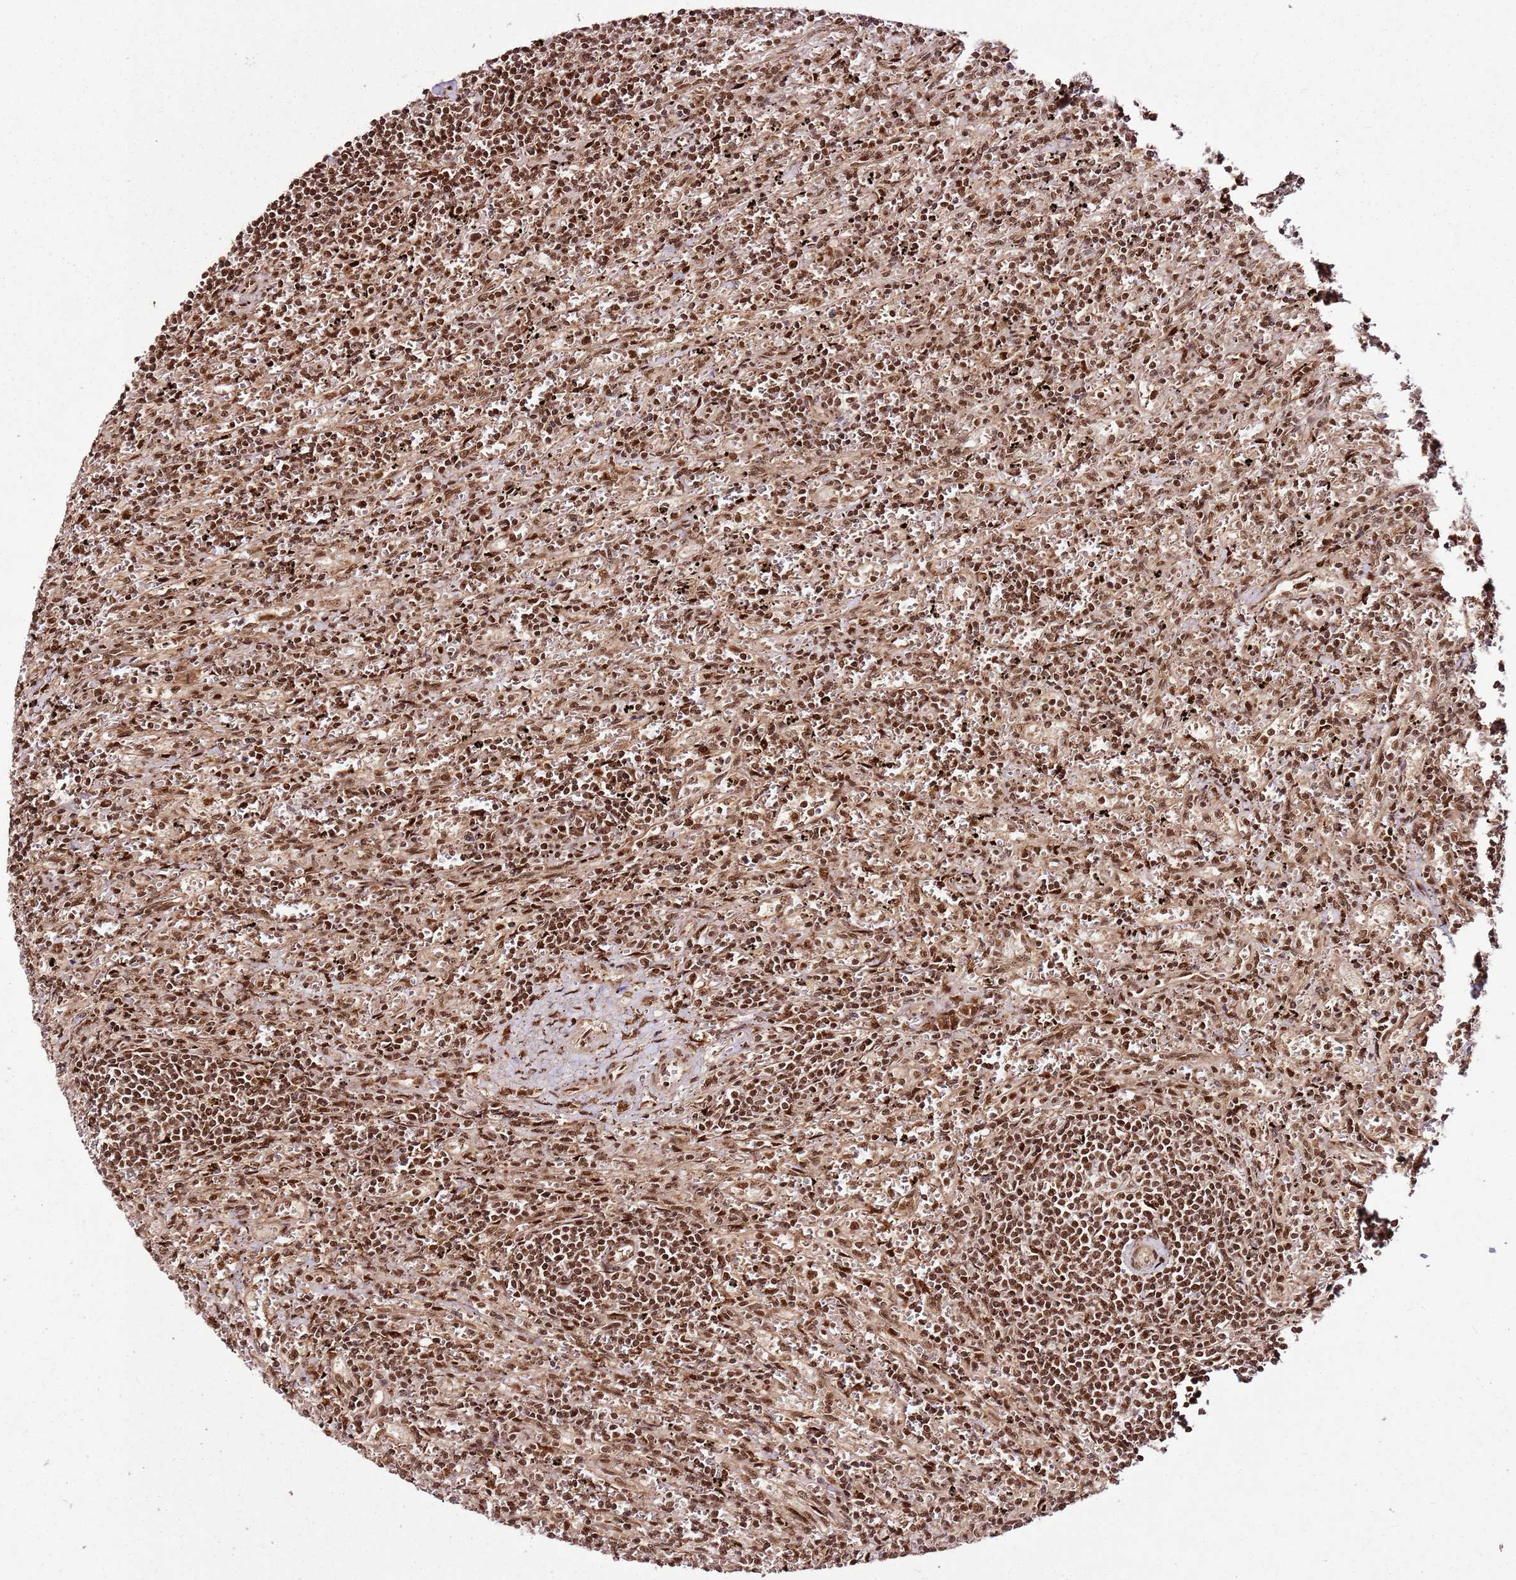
{"staining": {"intensity": "strong", "quantity": ">75%", "location": "nuclear"}, "tissue": "lymphoma", "cell_type": "Tumor cells", "image_type": "cancer", "snomed": [{"axis": "morphology", "description": "Malignant lymphoma, non-Hodgkin's type, Low grade"}, {"axis": "topography", "description": "Spleen"}], "caption": "Immunohistochemical staining of low-grade malignant lymphoma, non-Hodgkin's type exhibits high levels of strong nuclear expression in about >75% of tumor cells.", "gene": "XRN2", "patient": {"sex": "male", "age": 76}}